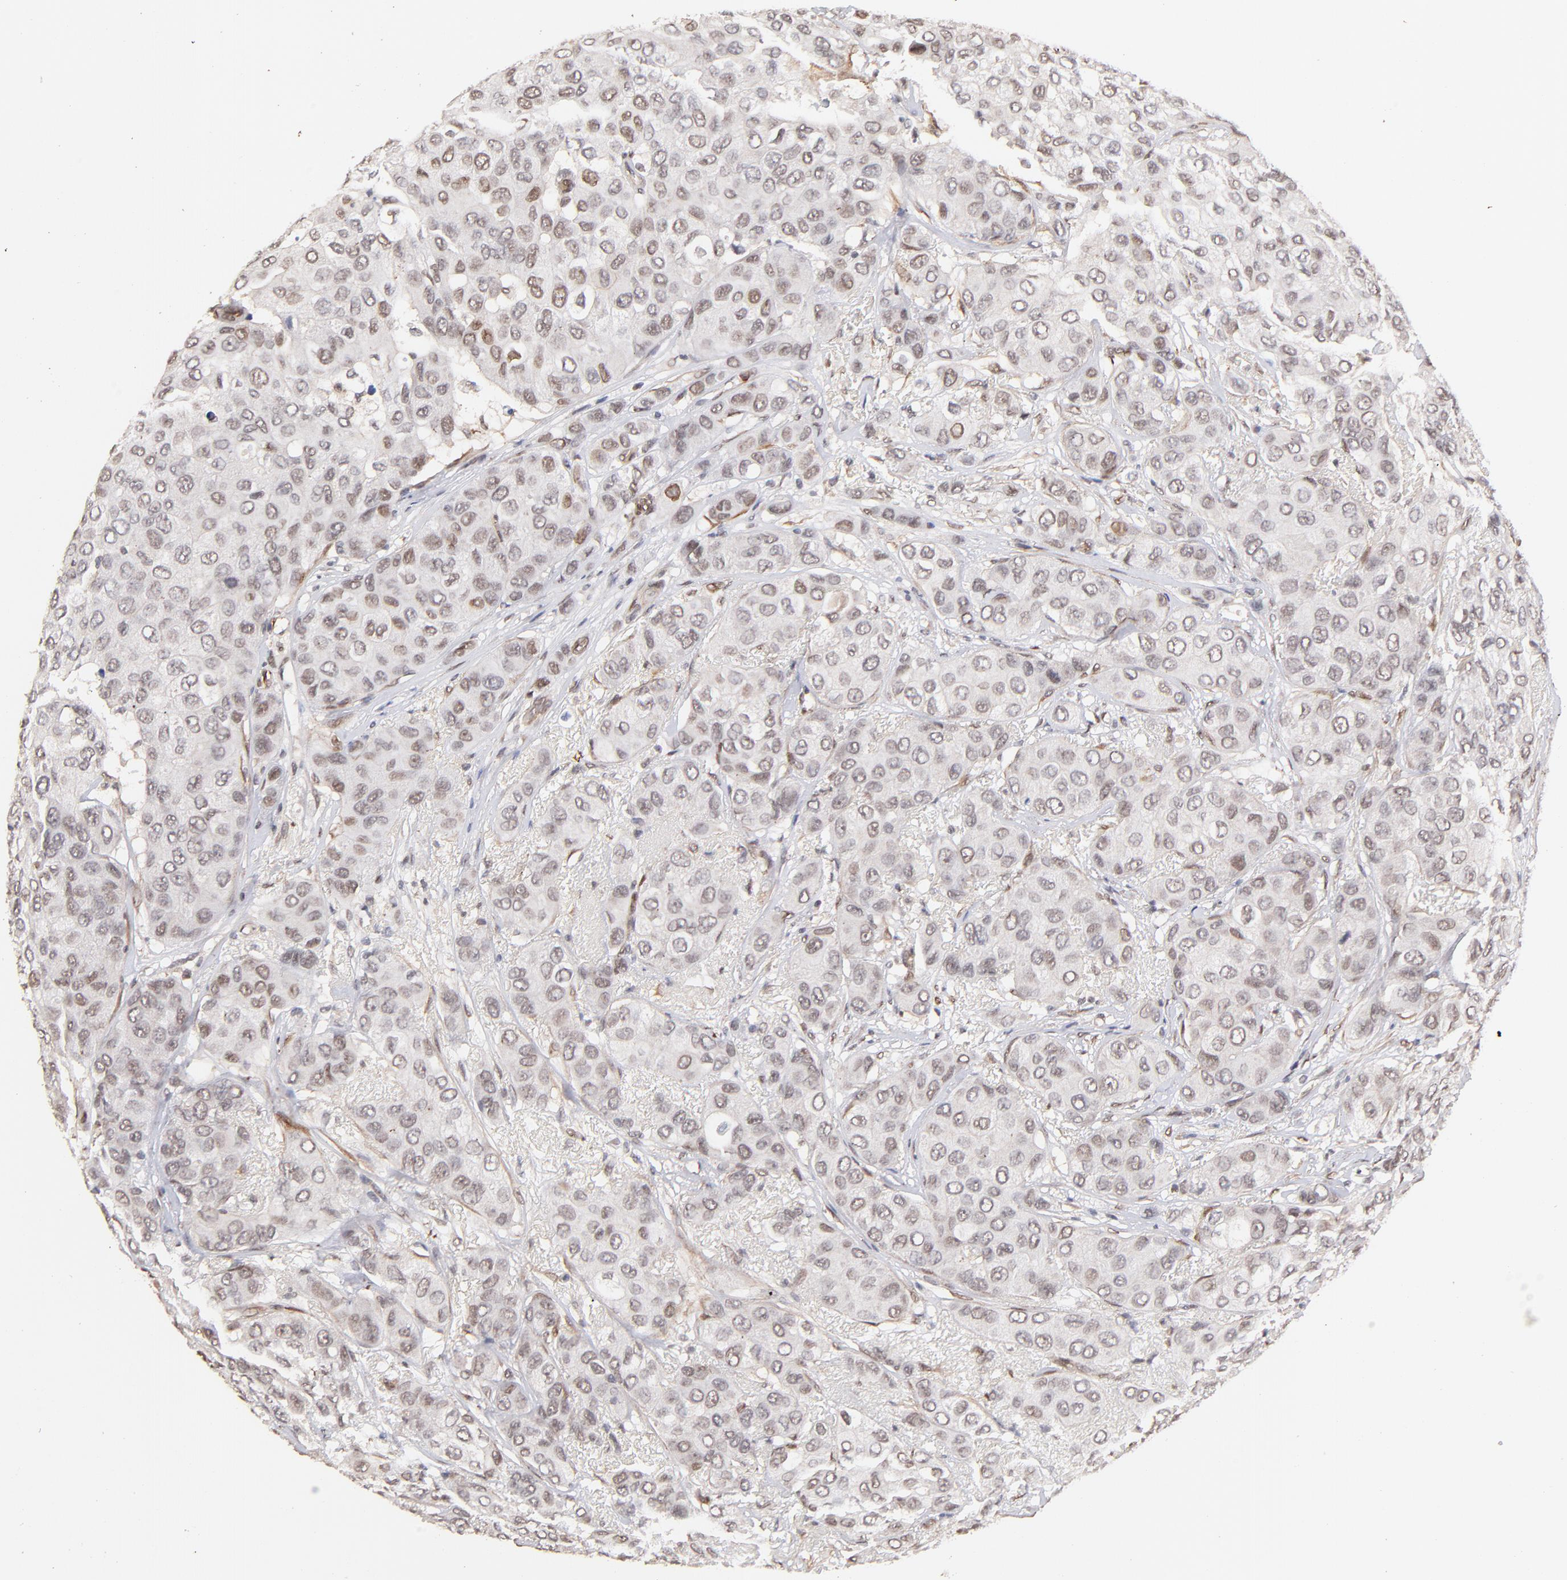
{"staining": {"intensity": "weak", "quantity": "25%-75%", "location": "nuclear"}, "tissue": "breast cancer", "cell_type": "Tumor cells", "image_type": "cancer", "snomed": [{"axis": "morphology", "description": "Duct carcinoma"}, {"axis": "topography", "description": "Breast"}], "caption": "Brown immunohistochemical staining in breast infiltrating ductal carcinoma reveals weak nuclear expression in approximately 25%-75% of tumor cells.", "gene": "ZFP92", "patient": {"sex": "female", "age": 68}}